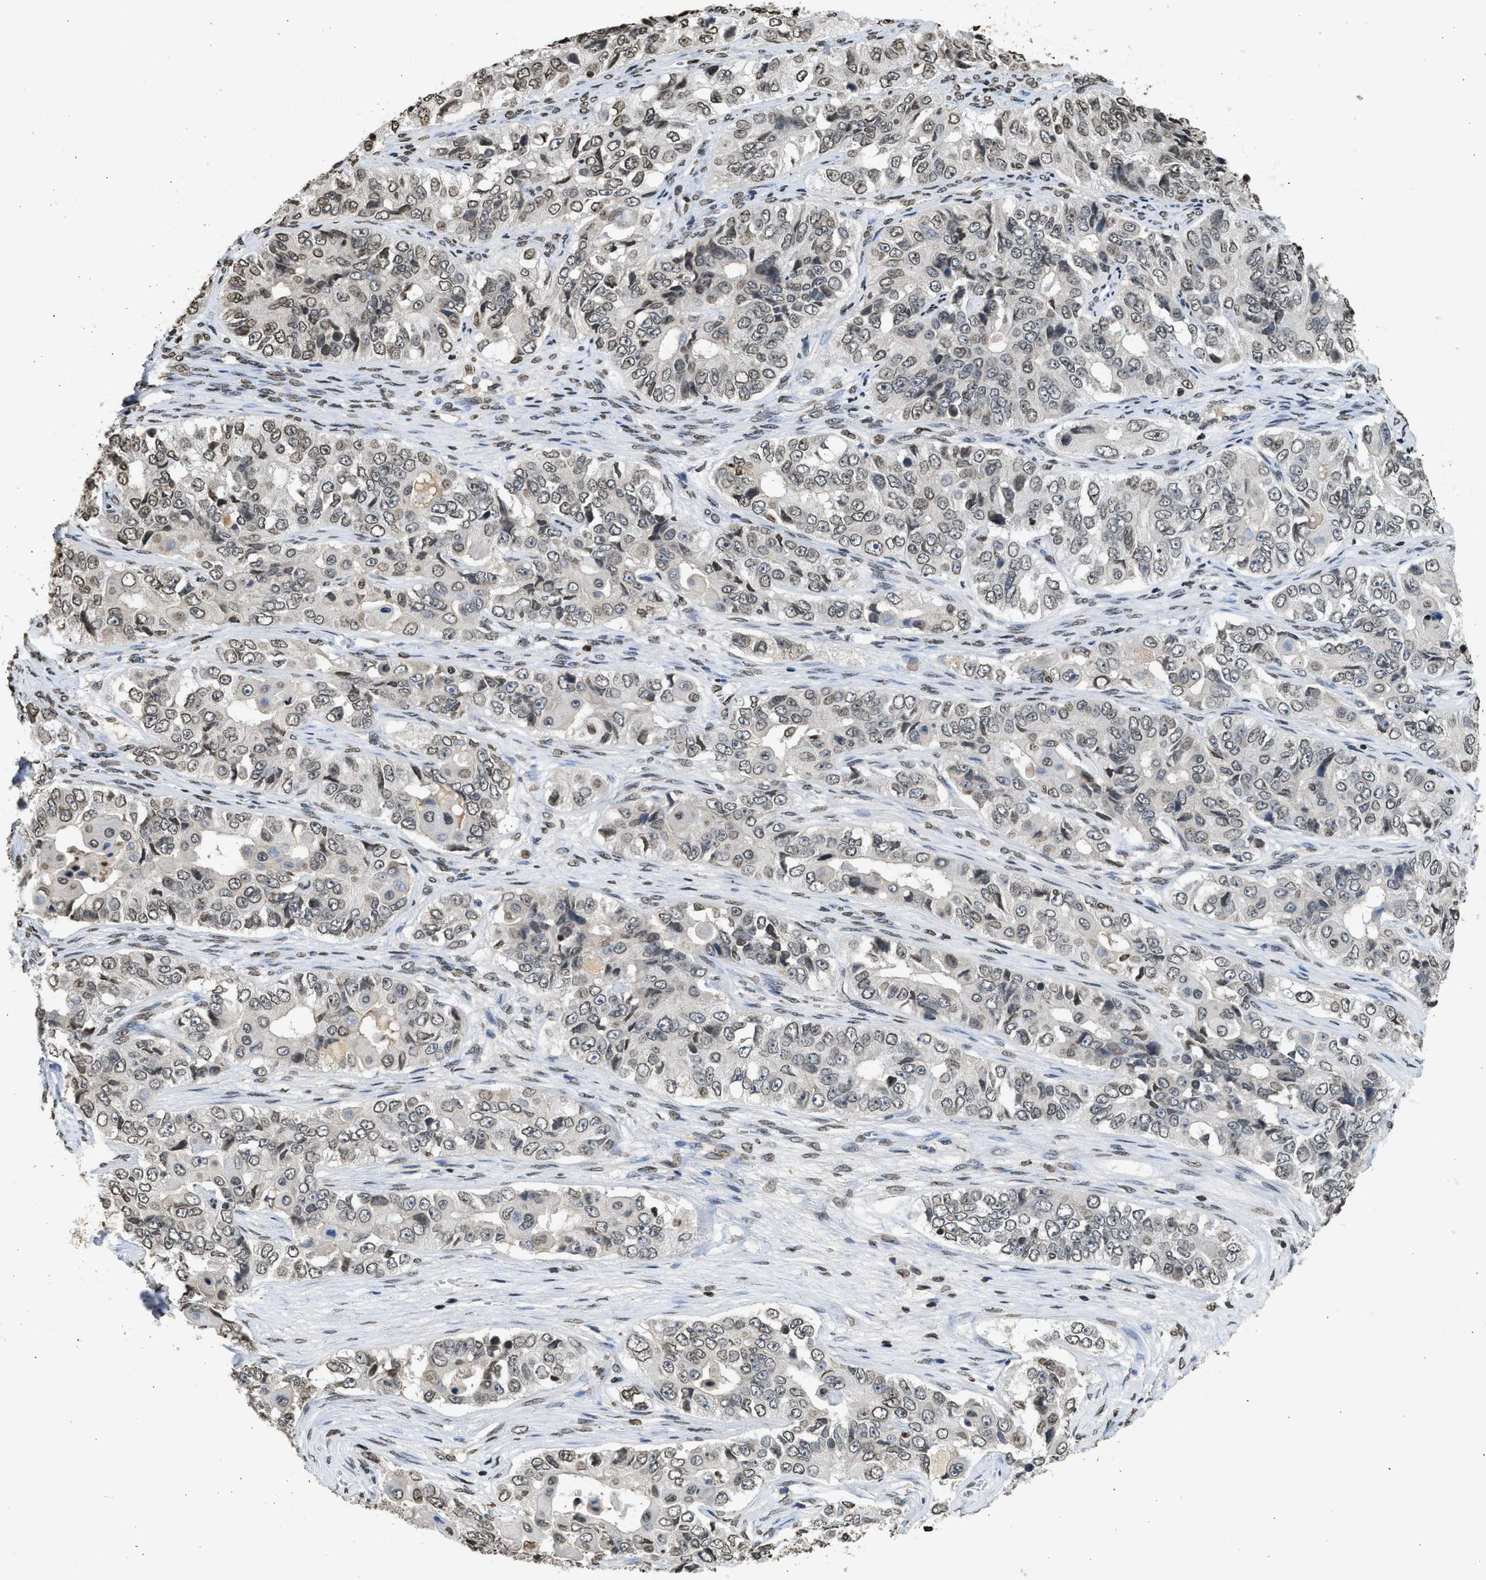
{"staining": {"intensity": "weak", "quantity": ">75%", "location": "nuclear"}, "tissue": "ovarian cancer", "cell_type": "Tumor cells", "image_type": "cancer", "snomed": [{"axis": "morphology", "description": "Carcinoma, endometroid"}, {"axis": "topography", "description": "Ovary"}], "caption": "Immunohistochemical staining of ovarian endometroid carcinoma shows weak nuclear protein expression in about >75% of tumor cells. The protein is shown in brown color, while the nuclei are stained blue.", "gene": "RRAGC", "patient": {"sex": "female", "age": 51}}